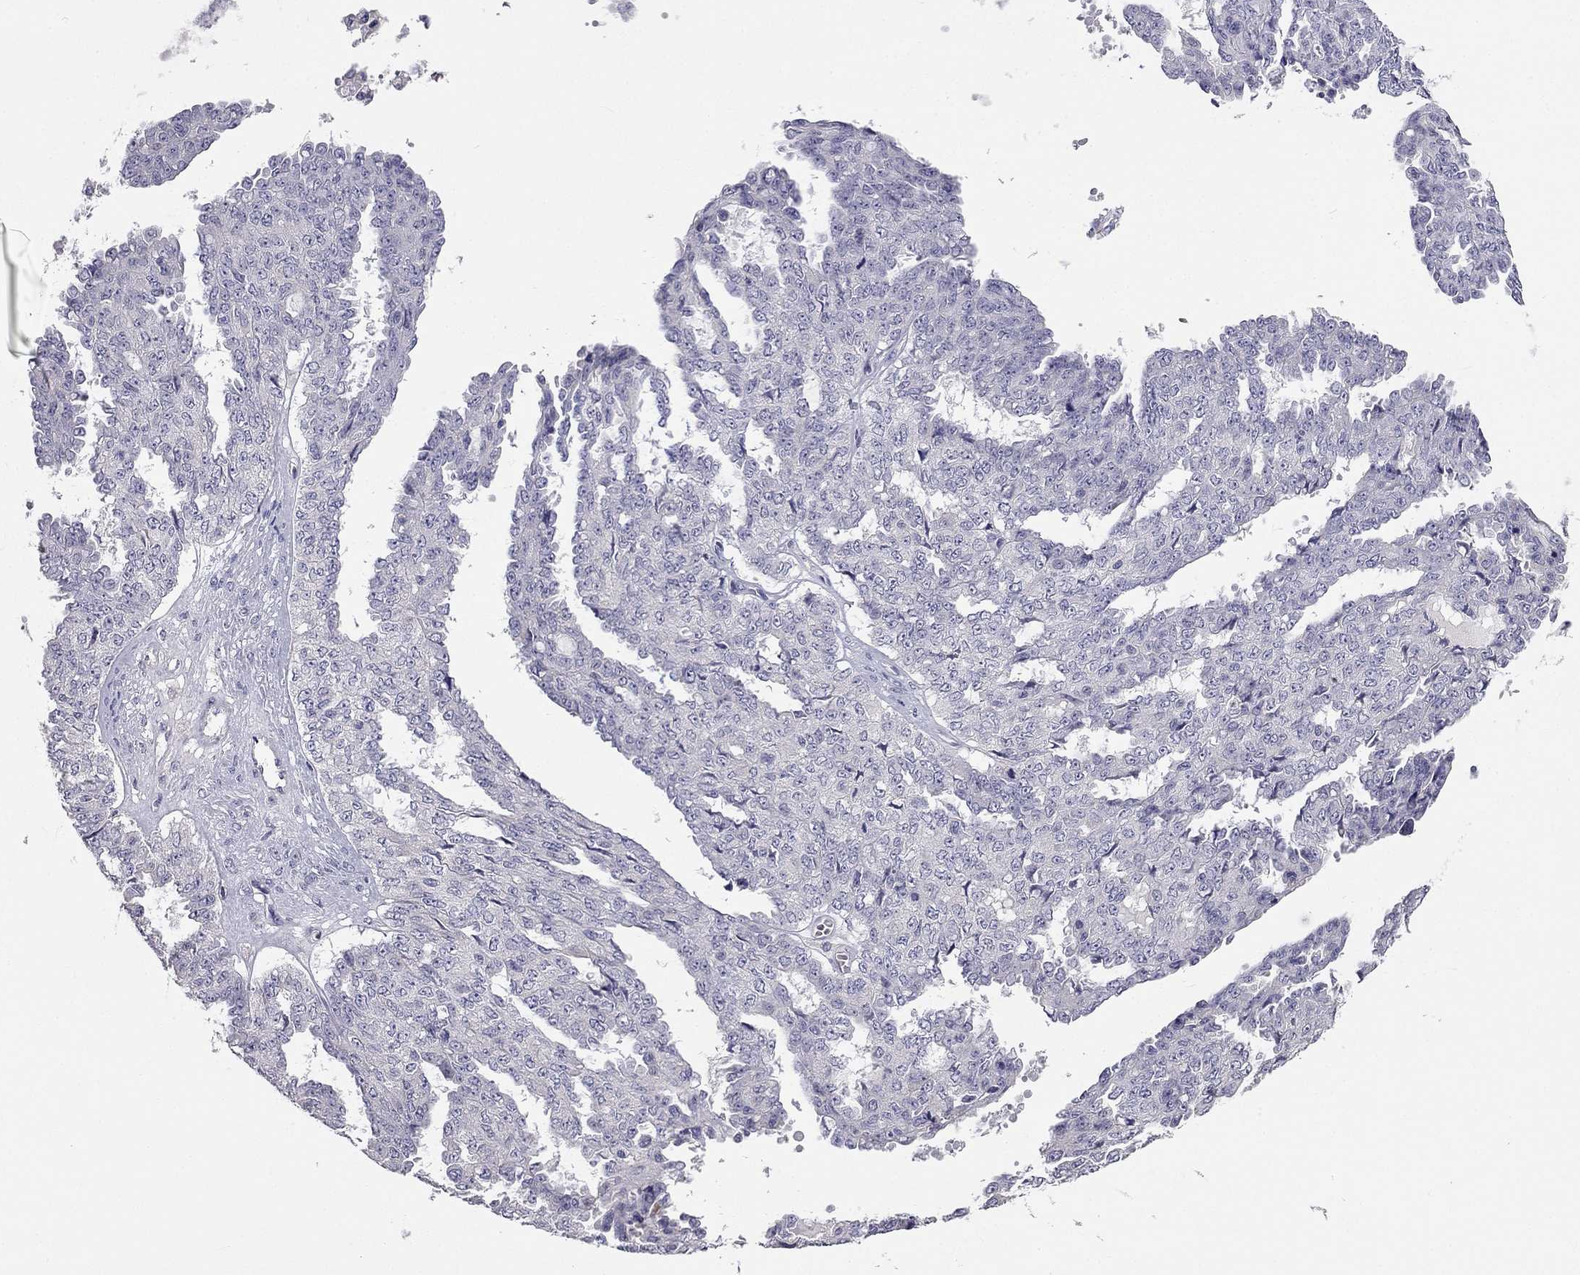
{"staining": {"intensity": "negative", "quantity": "none", "location": "none"}, "tissue": "ovarian cancer", "cell_type": "Tumor cells", "image_type": "cancer", "snomed": [{"axis": "morphology", "description": "Cystadenocarcinoma, serous, NOS"}, {"axis": "topography", "description": "Ovary"}], "caption": "Histopathology image shows no protein expression in tumor cells of ovarian cancer tissue.", "gene": "C16orf89", "patient": {"sex": "female", "age": 71}}